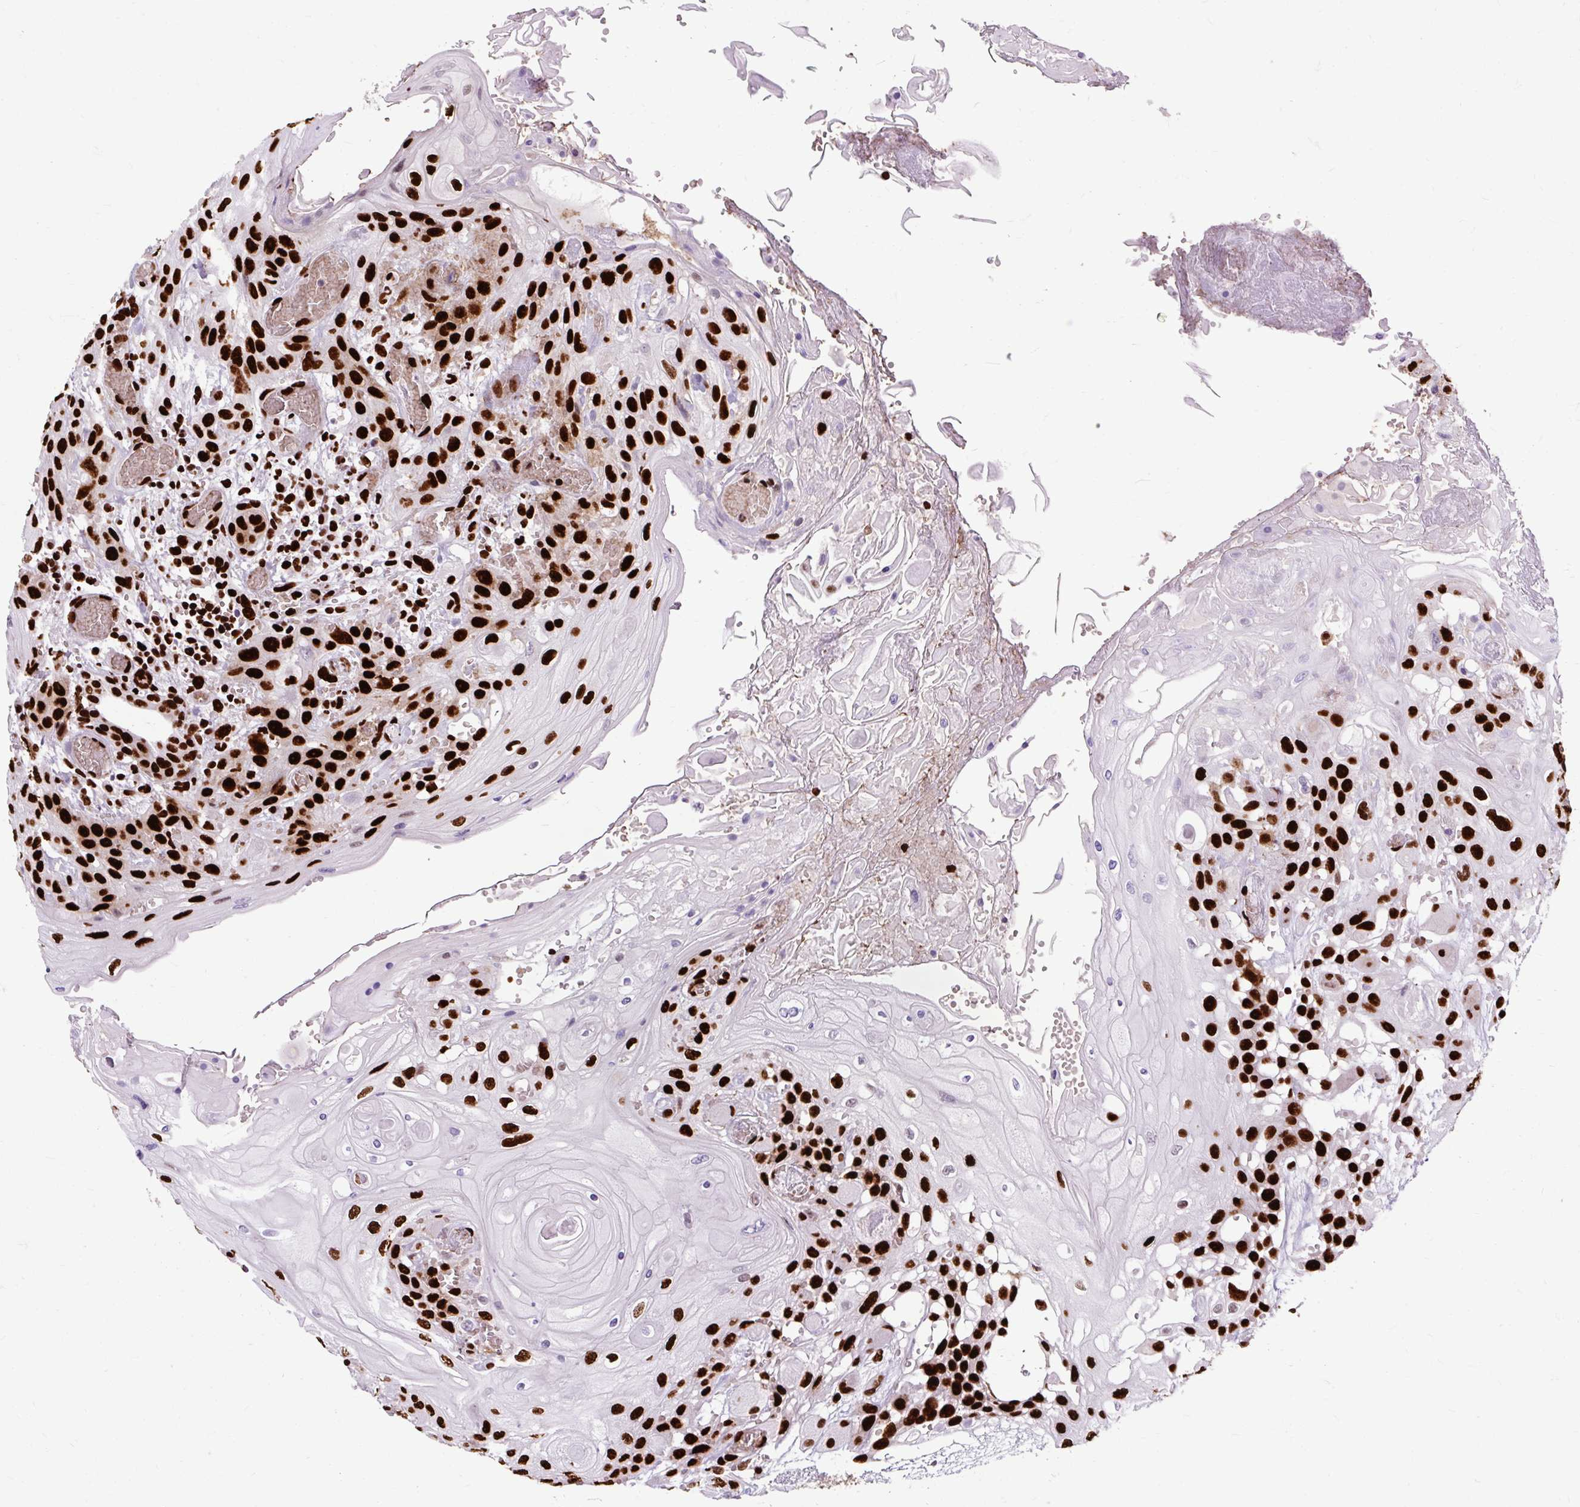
{"staining": {"intensity": "strong", "quantity": ">75%", "location": "nuclear"}, "tissue": "head and neck cancer", "cell_type": "Tumor cells", "image_type": "cancer", "snomed": [{"axis": "morphology", "description": "Squamous cell carcinoma, NOS"}, {"axis": "topography", "description": "Head-Neck"}], "caption": "Immunohistochemical staining of human head and neck cancer demonstrates high levels of strong nuclear positivity in approximately >75% of tumor cells.", "gene": "FUS", "patient": {"sex": "female", "age": 43}}